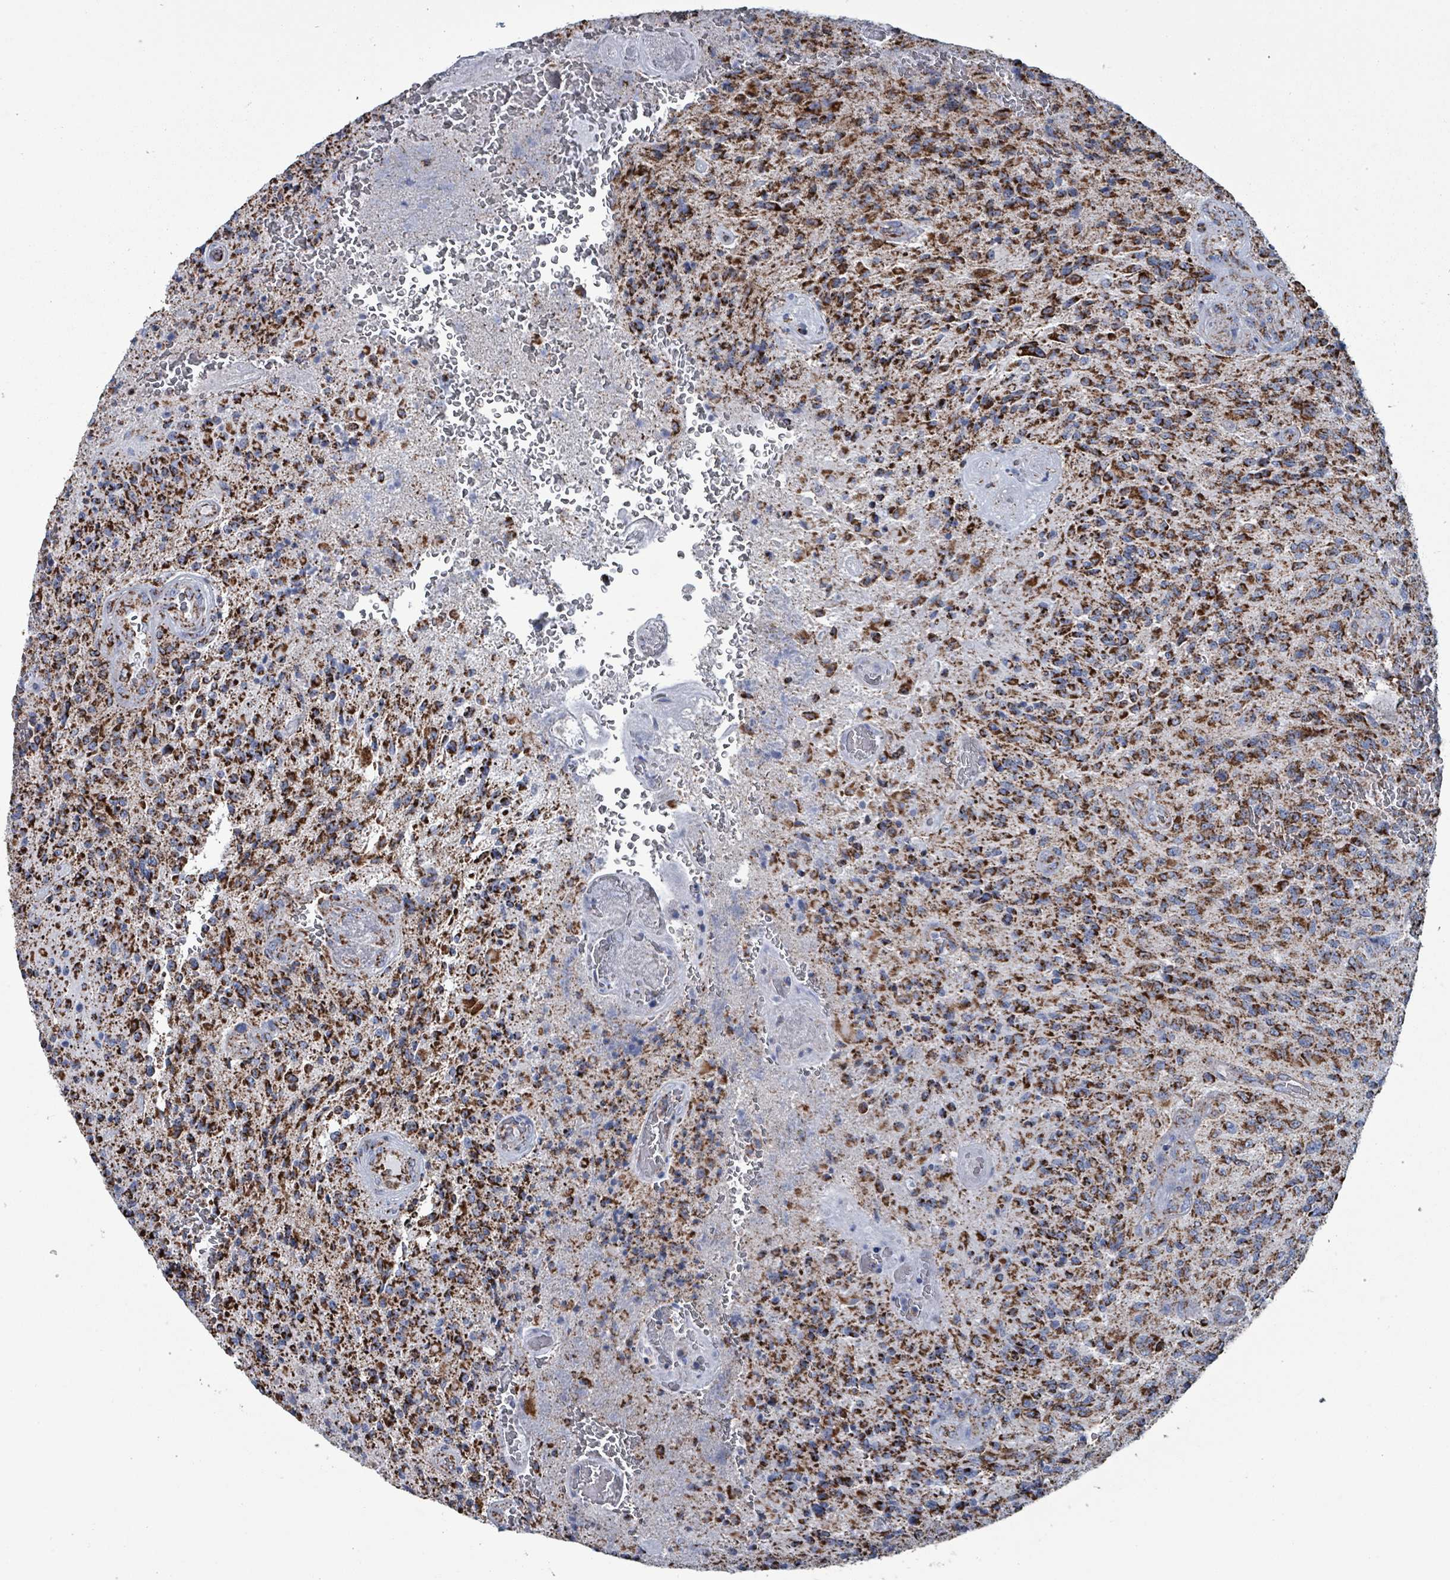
{"staining": {"intensity": "strong", "quantity": ">75%", "location": "cytoplasmic/membranous"}, "tissue": "glioma", "cell_type": "Tumor cells", "image_type": "cancer", "snomed": [{"axis": "morphology", "description": "Normal tissue, NOS"}, {"axis": "morphology", "description": "Glioma, malignant, High grade"}, {"axis": "topography", "description": "Cerebral cortex"}], "caption": "Immunohistochemical staining of human glioma displays high levels of strong cytoplasmic/membranous staining in approximately >75% of tumor cells. (IHC, brightfield microscopy, high magnification).", "gene": "IDH3B", "patient": {"sex": "male", "age": 56}}